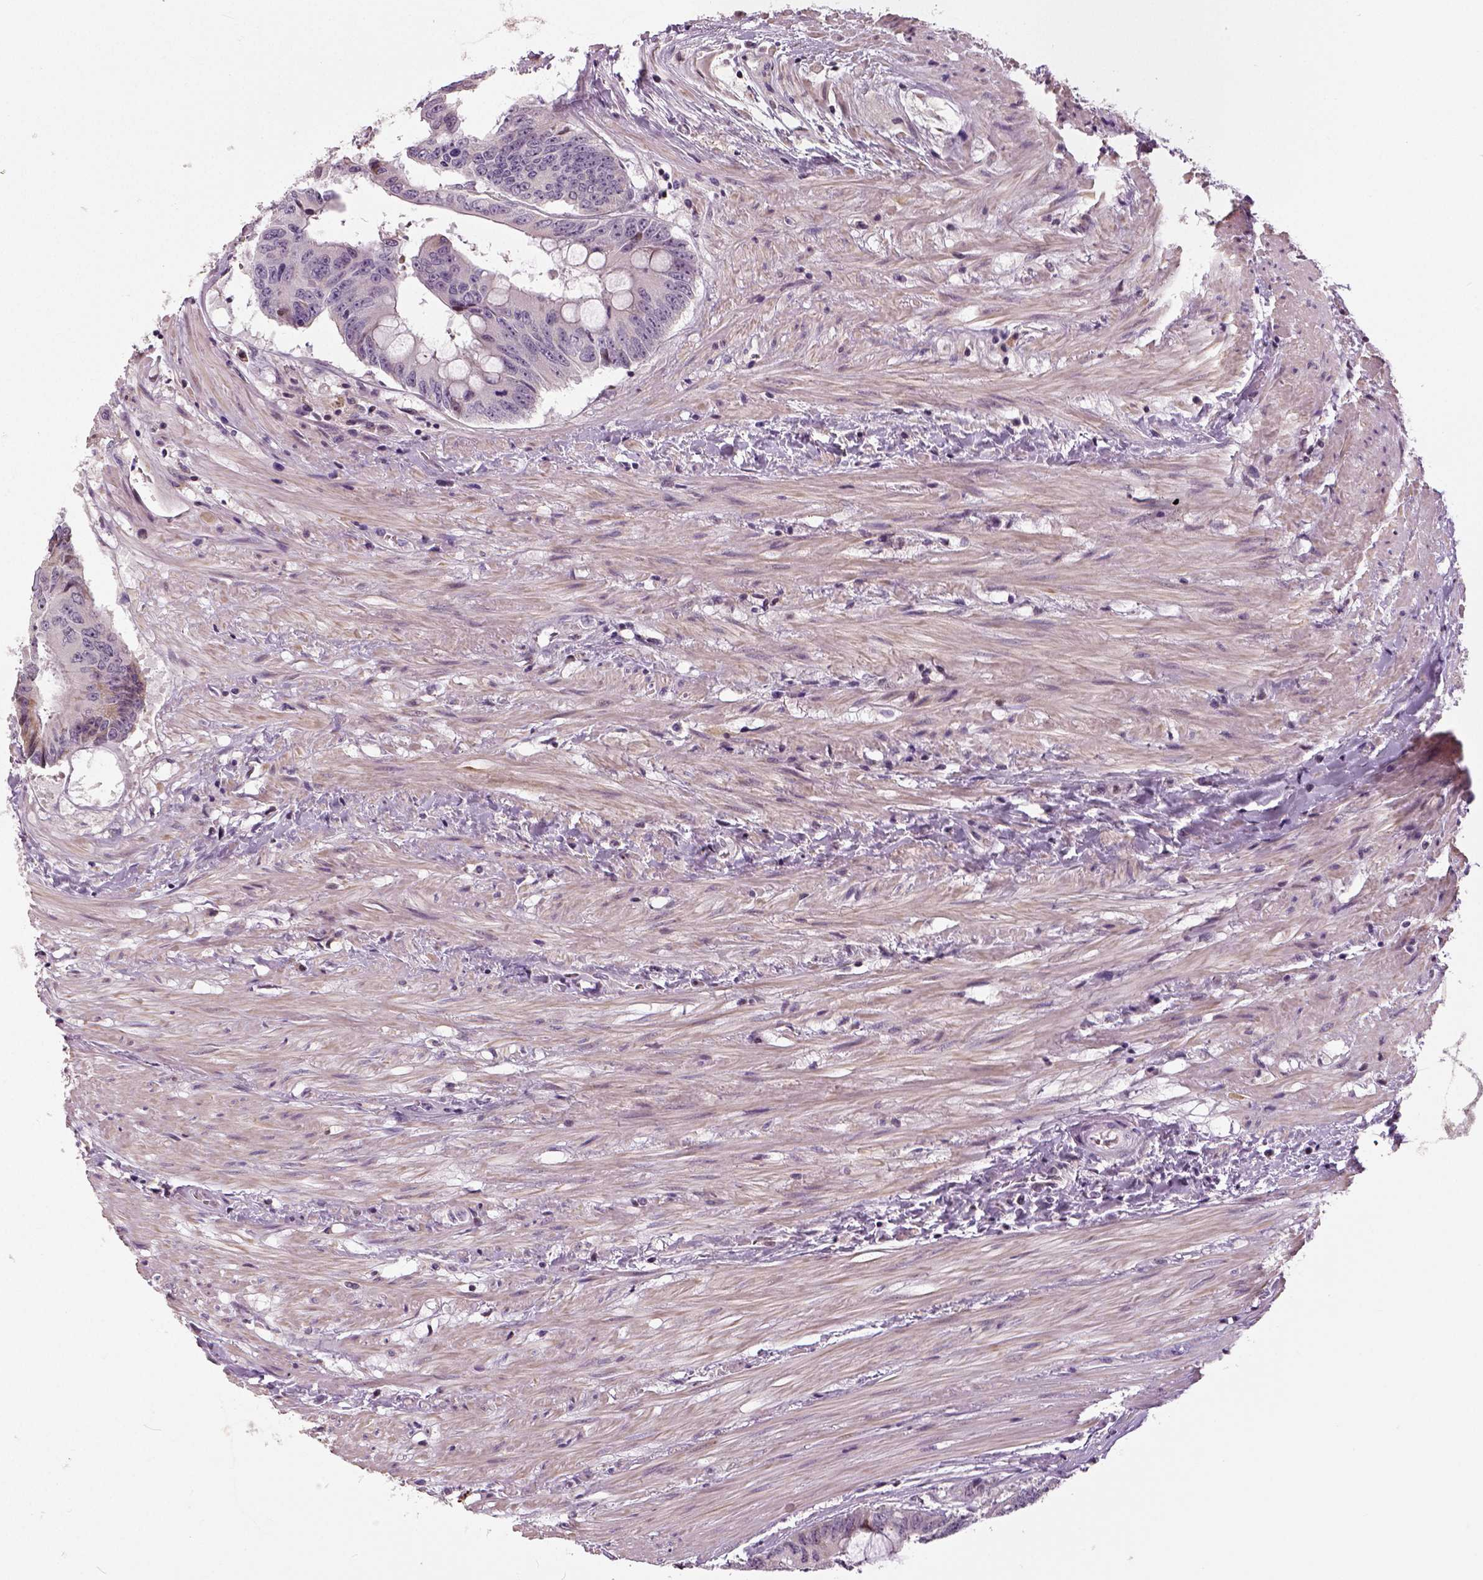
{"staining": {"intensity": "negative", "quantity": "none", "location": "none"}, "tissue": "colorectal cancer", "cell_type": "Tumor cells", "image_type": "cancer", "snomed": [{"axis": "morphology", "description": "Adenocarcinoma, NOS"}, {"axis": "topography", "description": "Rectum"}], "caption": "Immunohistochemistry image of neoplastic tissue: human colorectal adenocarcinoma stained with DAB displays no significant protein staining in tumor cells.", "gene": "NECAB1", "patient": {"sex": "male", "age": 59}}